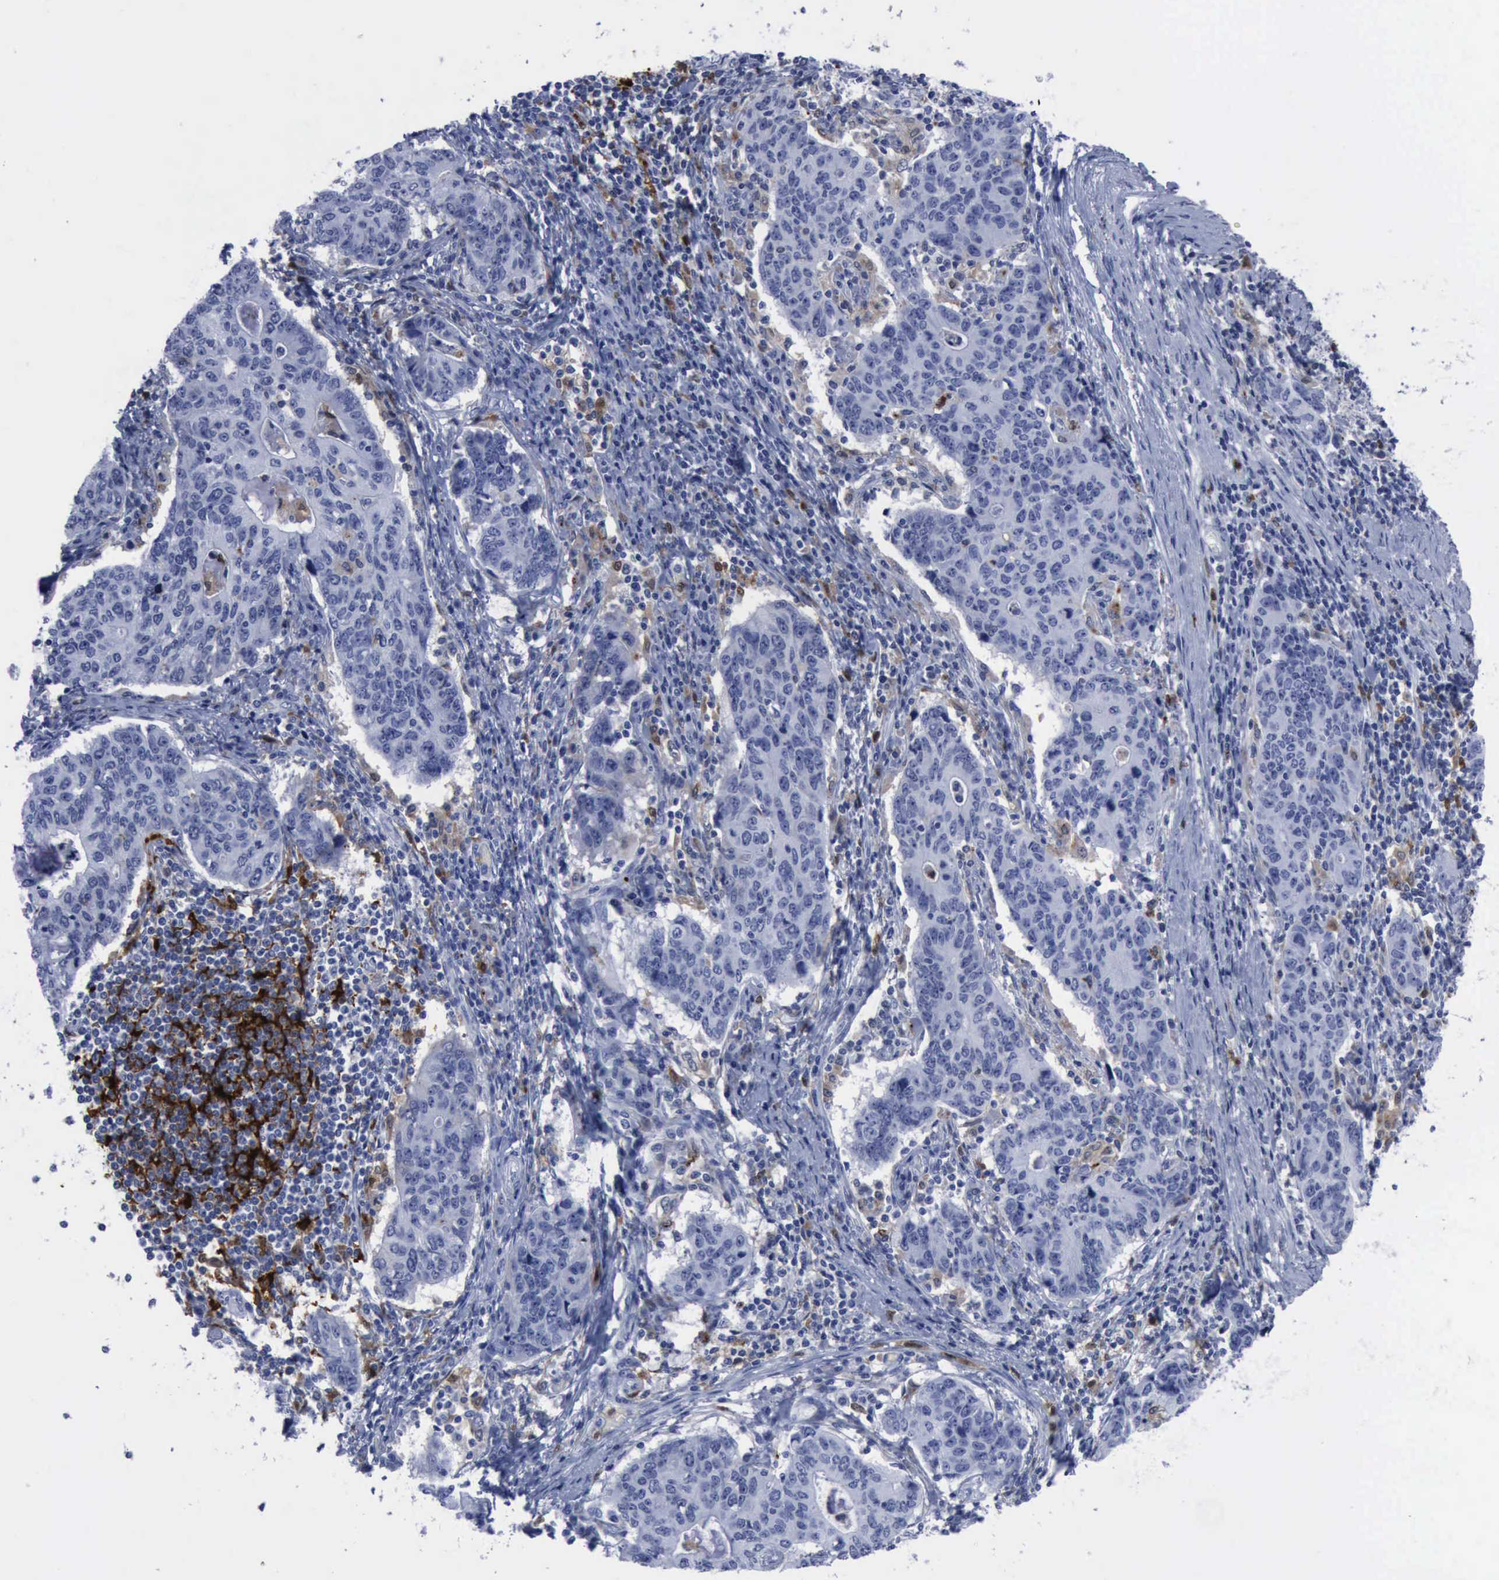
{"staining": {"intensity": "negative", "quantity": "none", "location": "none"}, "tissue": "stomach cancer", "cell_type": "Tumor cells", "image_type": "cancer", "snomed": [{"axis": "morphology", "description": "Adenocarcinoma, NOS"}, {"axis": "topography", "description": "Esophagus"}, {"axis": "topography", "description": "Stomach"}], "caption": "Photomicrograph shows no protein expression in tumor cells of stomach adenocarcinoma tissue.", "gene": "CSTA", "patient": {"sex": "male", "age": 74}}